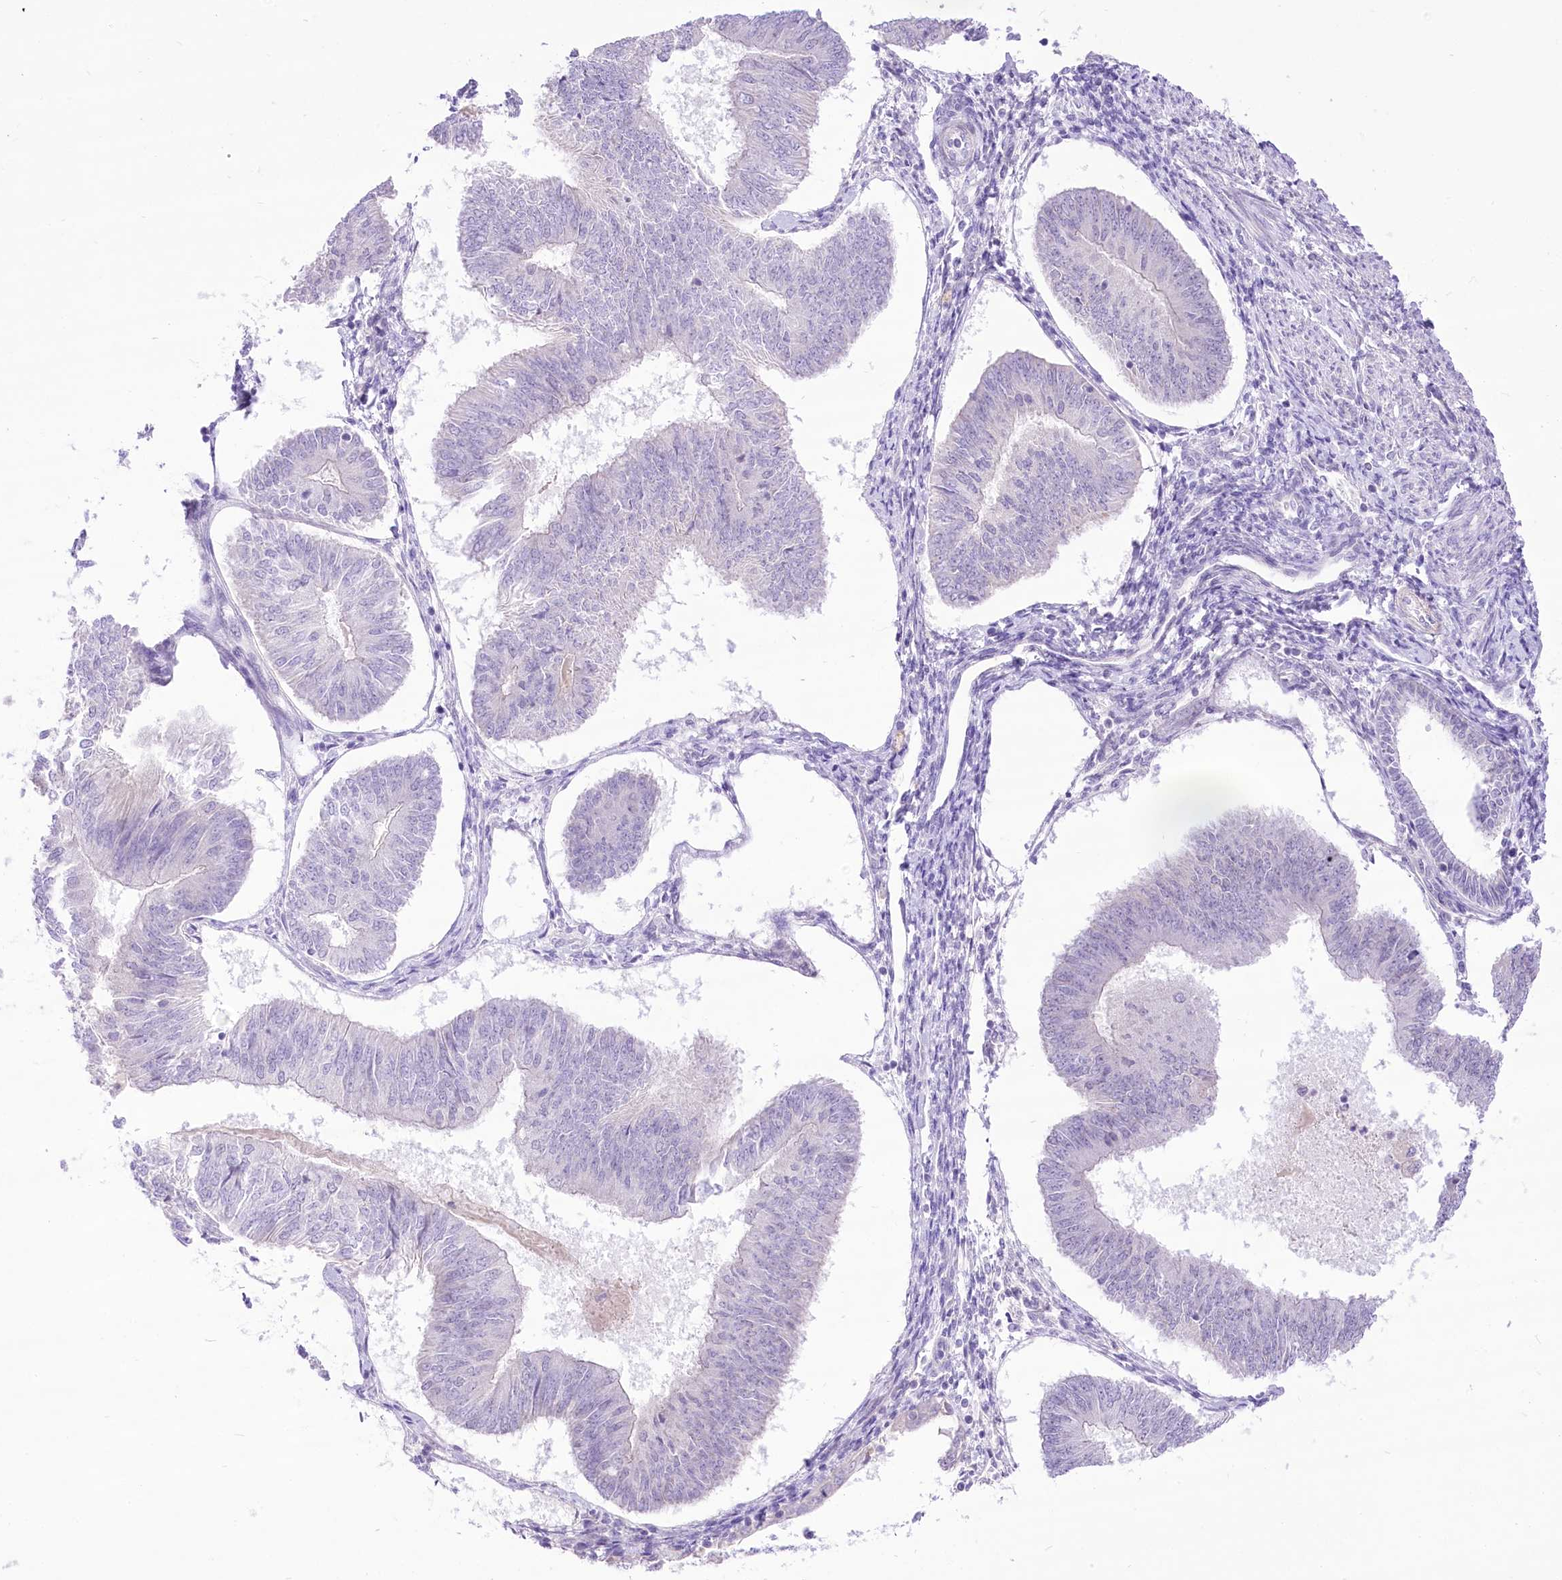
{"staining": {"intensity": "negative", "quantity": "none", "location": "none"}, "tissue": "endometrial cancer", "cell_type": "Tumor cells", "image_type": "cancer", "snomed": [{"axis": "morphology", "description": "Adenocarcinoma, NOS"}, {"axis": "topography", "description": "Endometrium"}], "caption": "Tumor cells are negative for brown protein staining in adenocarcinoma (endometrial).", "gene": "HELT", "patient": {"sex": "female", "age": 58}}